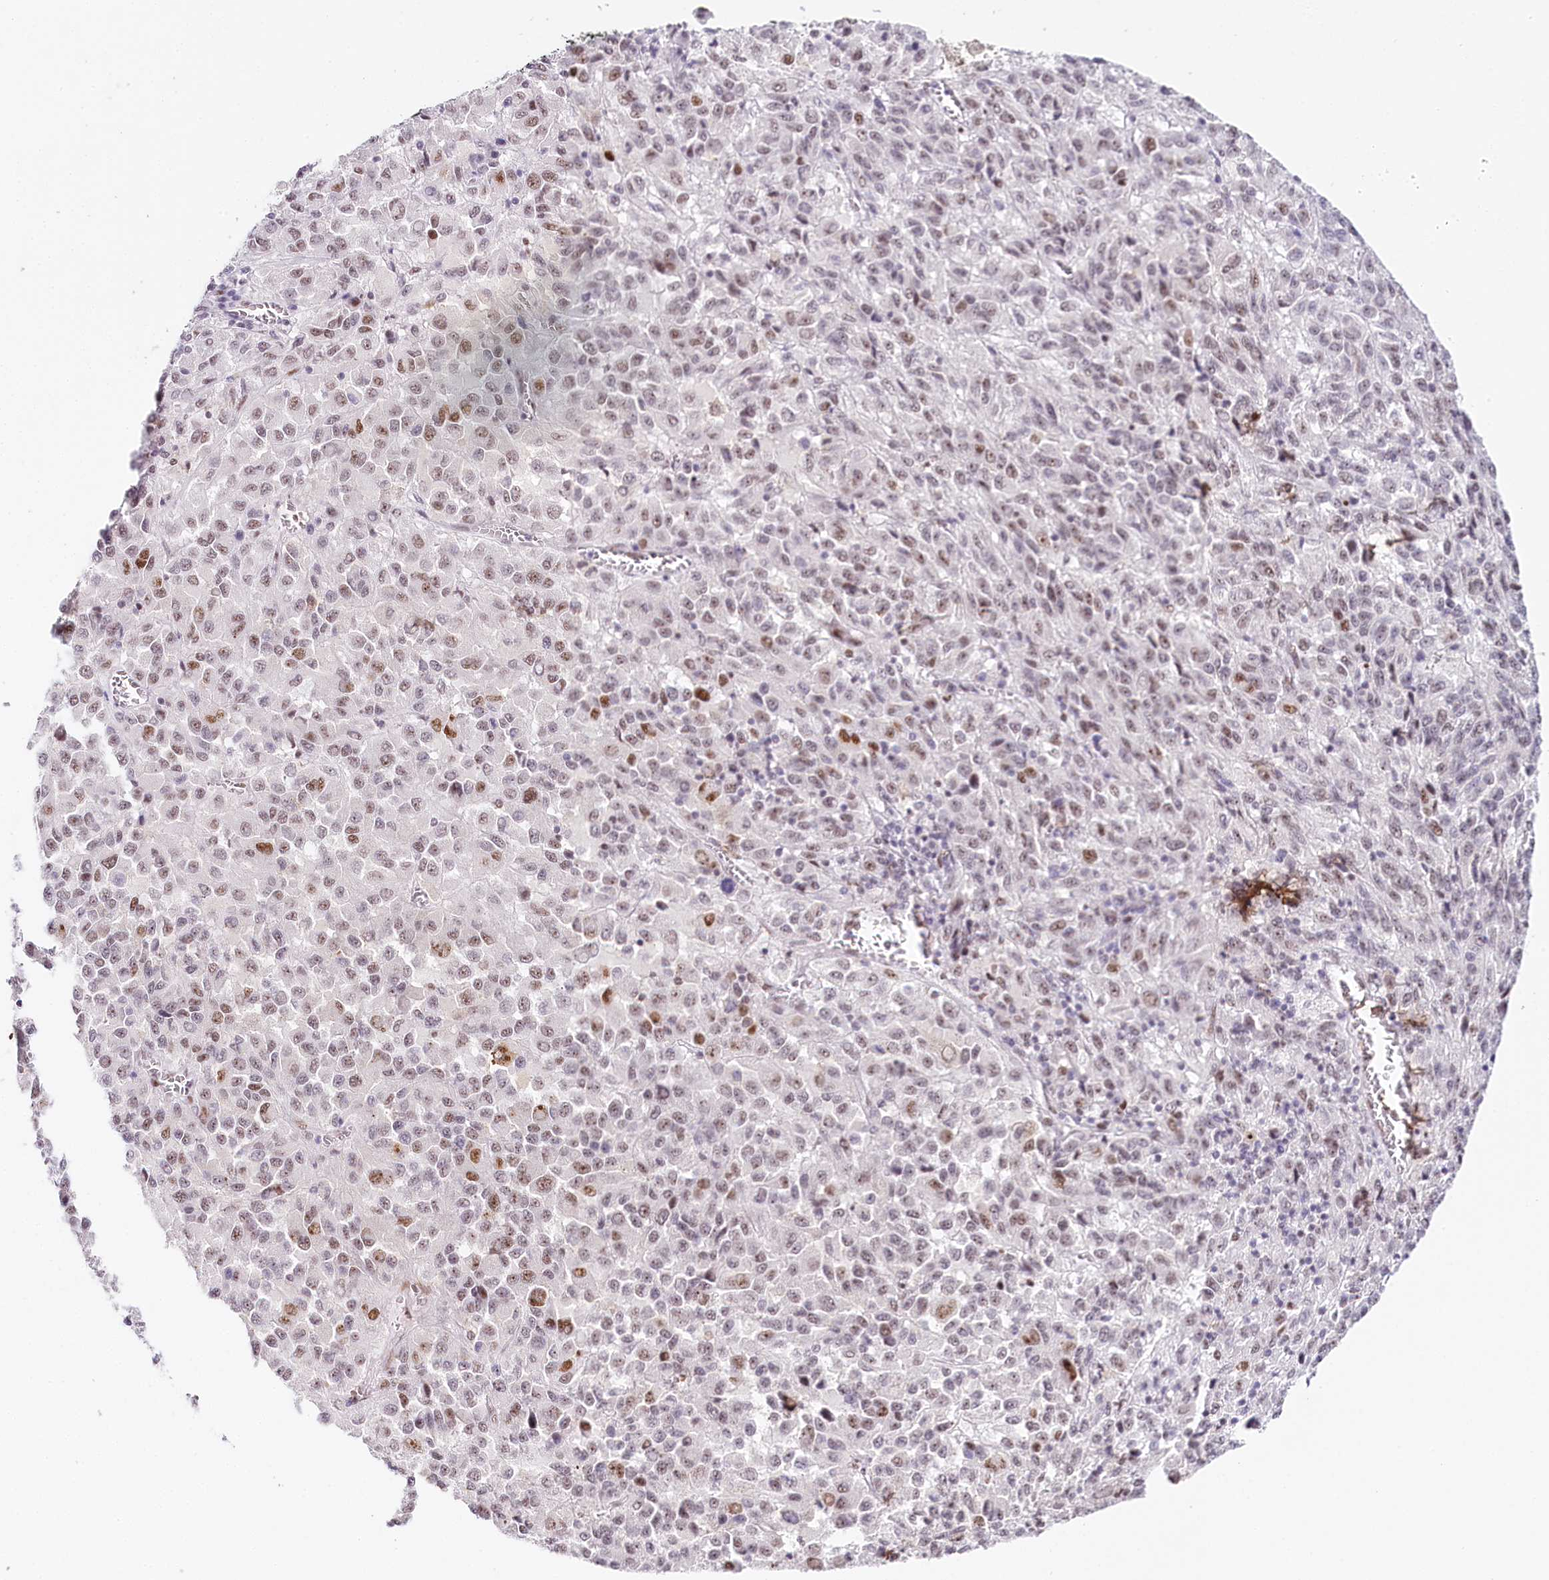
{"staining": {"intensity": "weak", "quantity": ">75%", "location": "nuclear"}, "tissue": "melanoma", "cell_type": "Tumor cells", "image_type": "cancer", "snomed": [{"axis": "morphology", "description": "Malignant melanoma, Metastatic site"}, {"axis": "topography", "description": "Lung"}], "caption": "IHC histopathology image of neoplastic tissue: malignant melanoma (metastatic site) stained using IHC displays low levels of weak protein expression localized specifically in the nuclear of tumor cells, appearing as a nuclear brown color.", "gene": "TP53", "patient": {"sex": "male", "age": 64}}